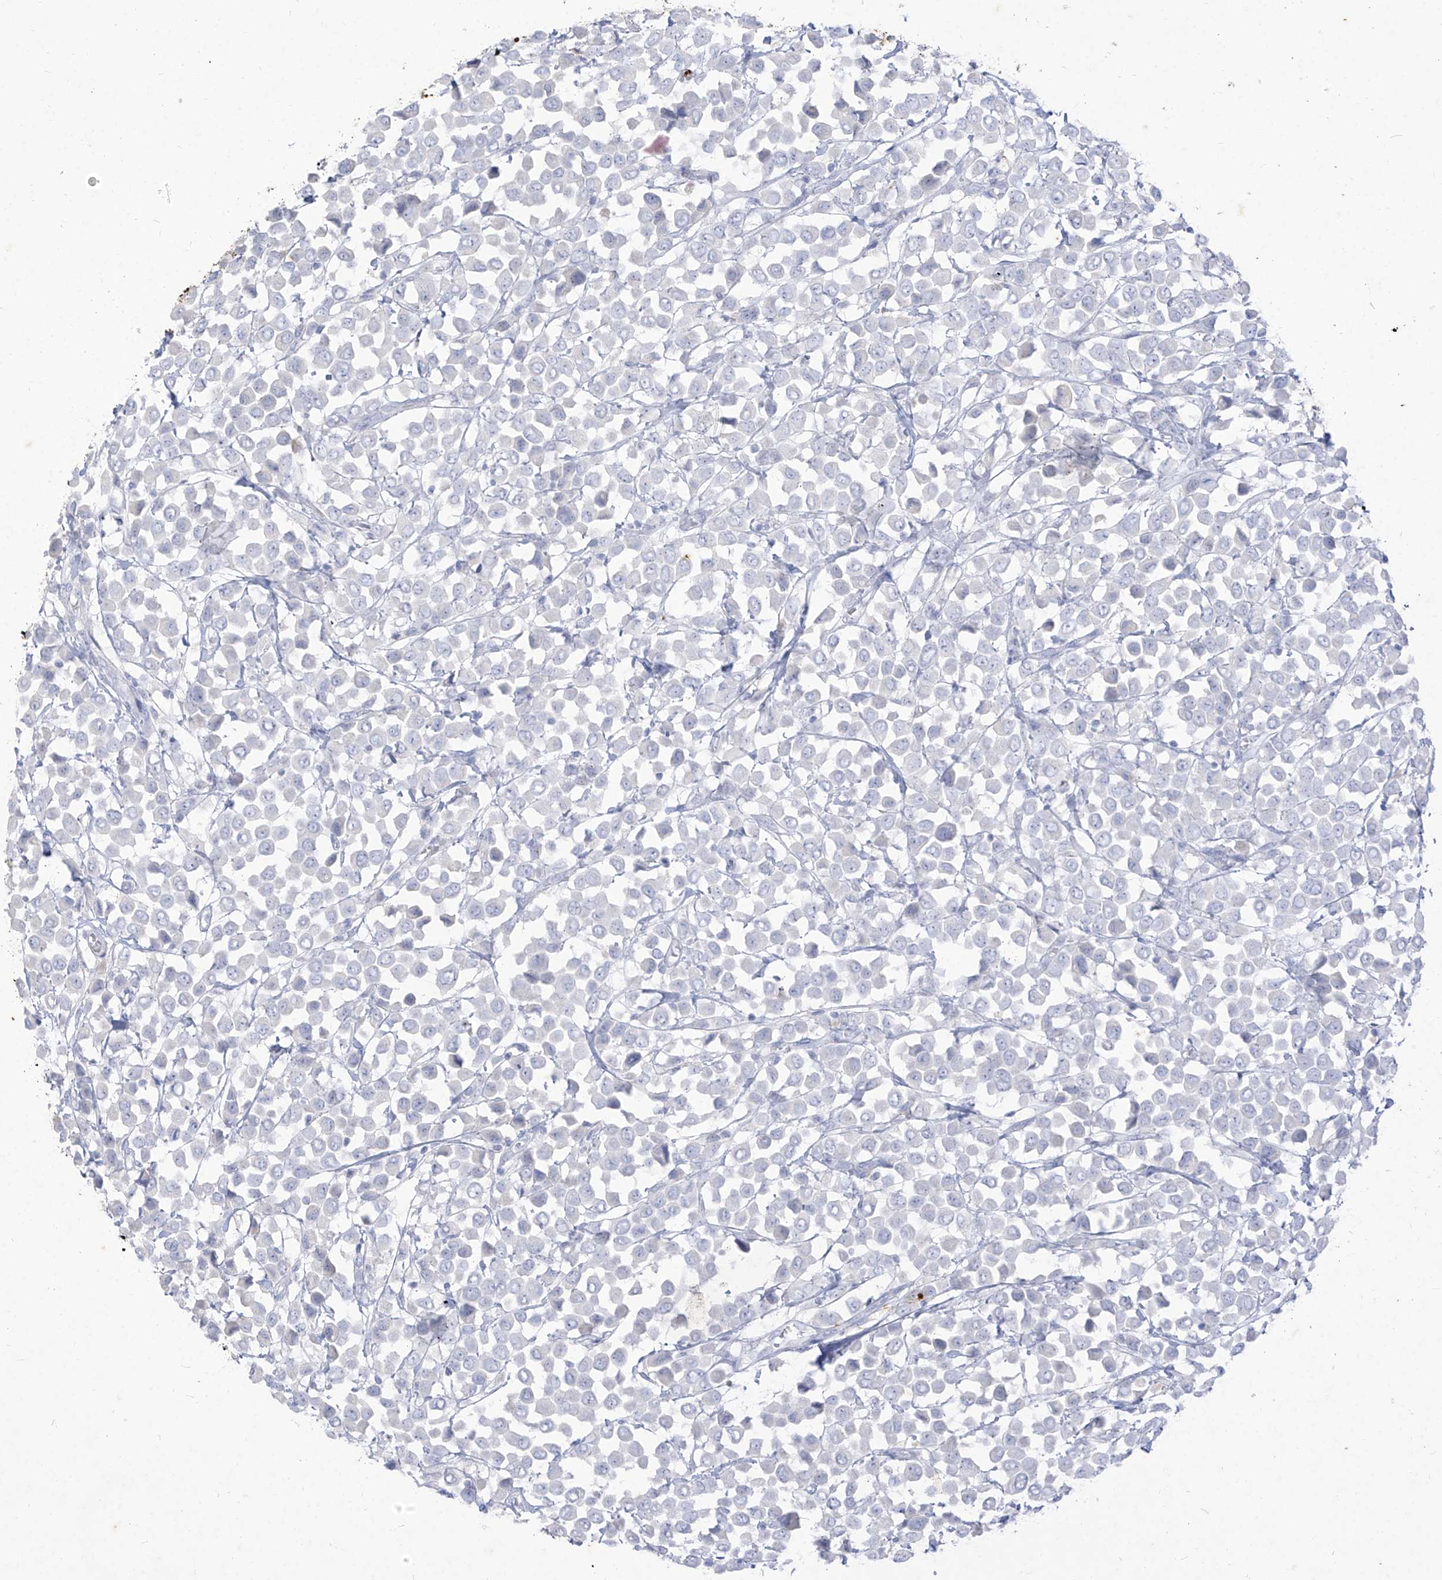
{"staining": {"intensity": "negative", "quantity": "none", "location": "none"}, "tissue": "breast cancer", "cell_type": "Tumor cells", "image_type": "cancer", "snomed": [{"axis": "morphology", "description": "Duct carcinoma"}, {"axis": "topography", "description": "Breast"}], "caption": "Tumor cells show no significant positivity in breast cancer. (Stains: DAB immunohistochemistry with hematoxylin counter stain, Microscopy: brightfield microscopy at high magnification).", "gene": "TGM4", "patient": {"sex": "female", "age": 61}}